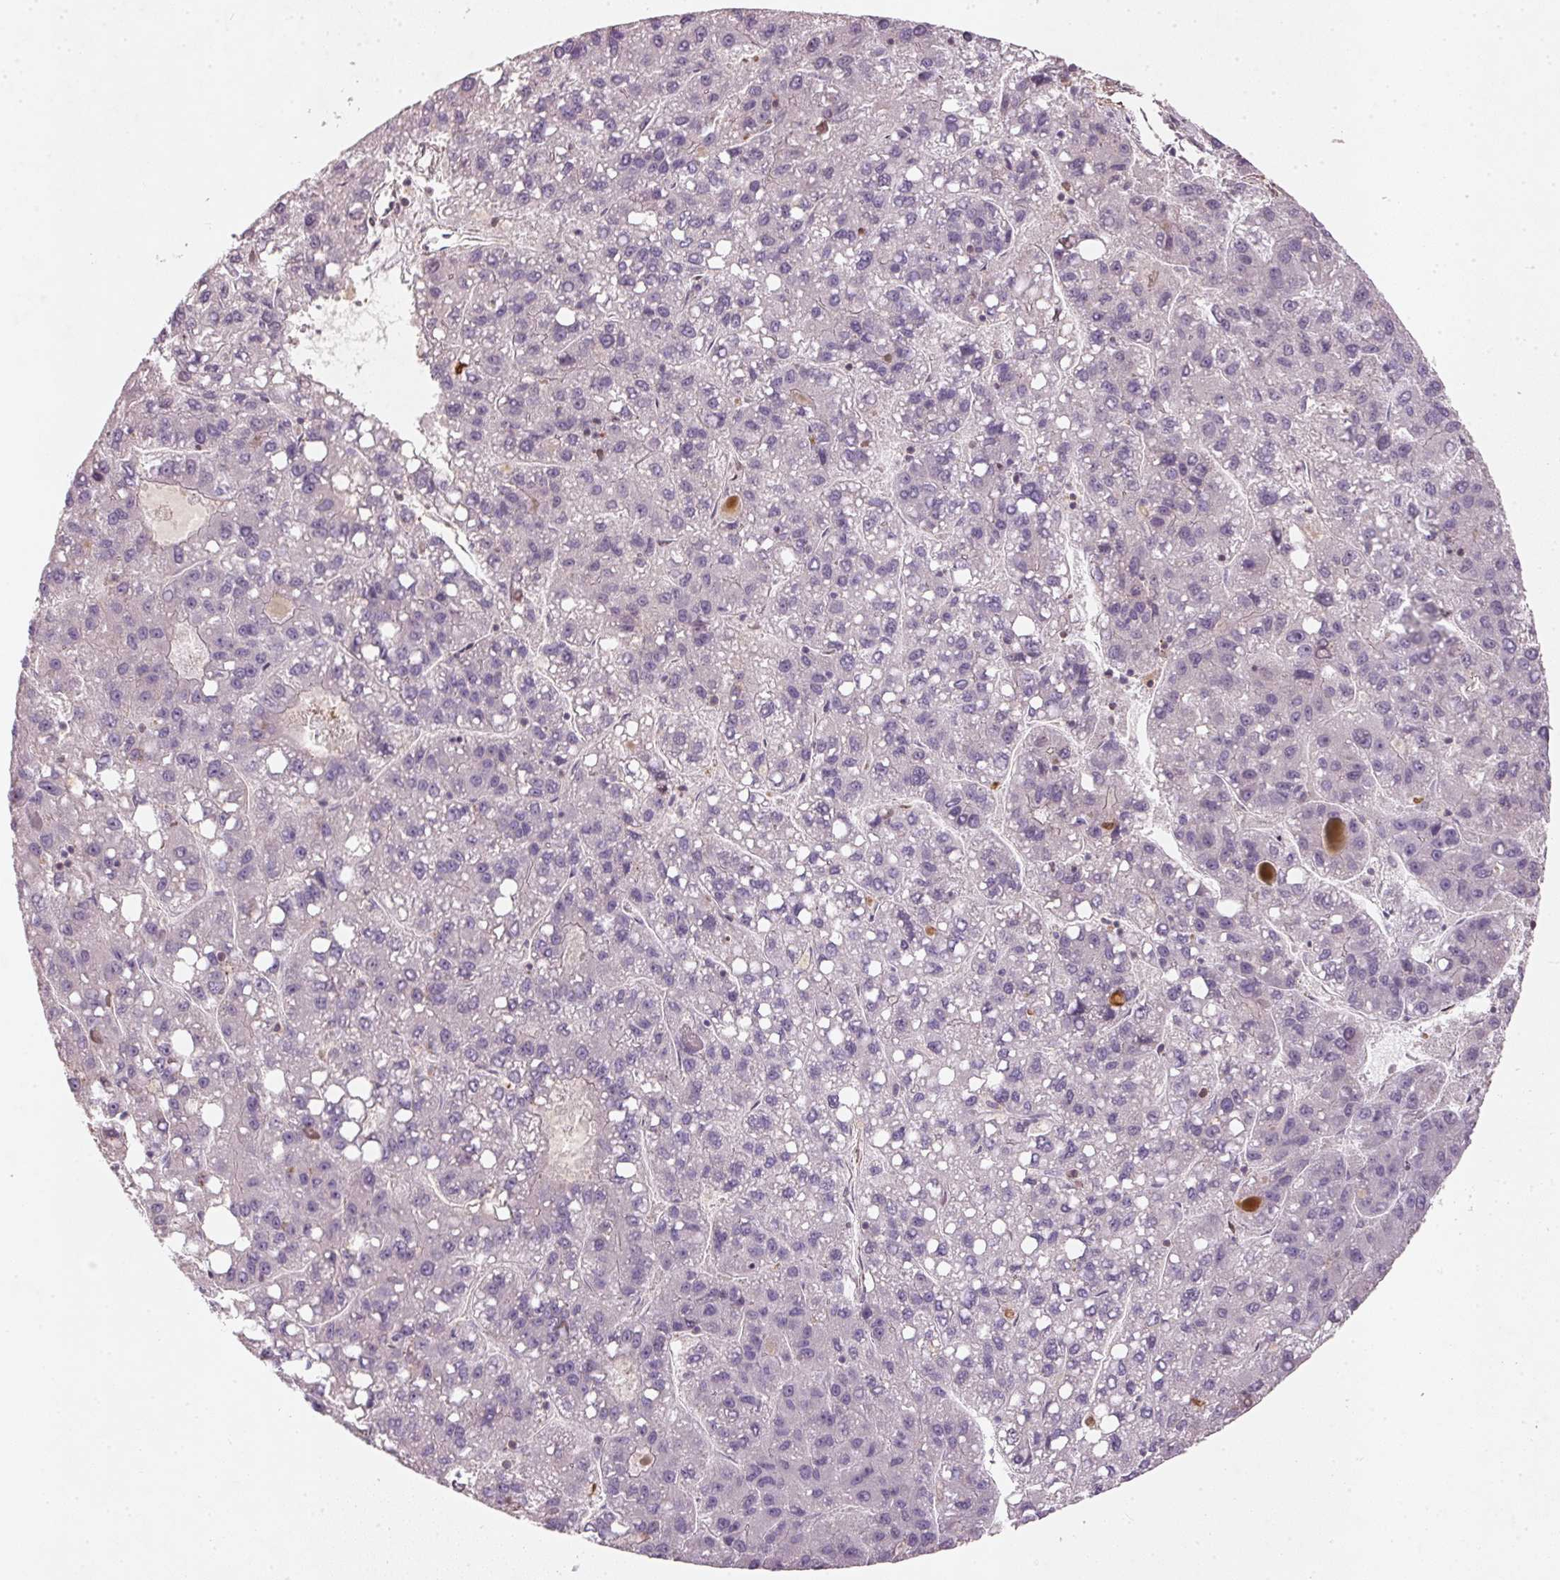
{"staining": {"intensity": "strong", "quantity": "<25%", "location": "cytoplasmic/membranous,nuclear"}, "tissue": "liver cancer", "cell_type": "Tumor cells", "image_type": "cancer", "snomed": [{"axis": "morphology", "description": "Carcinoma, Hepatocellular, NOS"}, {"axis": "topography", "description": "Liver"}], "caption": "Approximately <25% of tumor cells in human liver hepatocellular carcinoma reveal strong cytoplasmic/membranous and nuclear protein expression as visualized by brown immunohistochemical staining.", "gene": "KCNK15", "patient": {"sex": "female", "age": 82}}